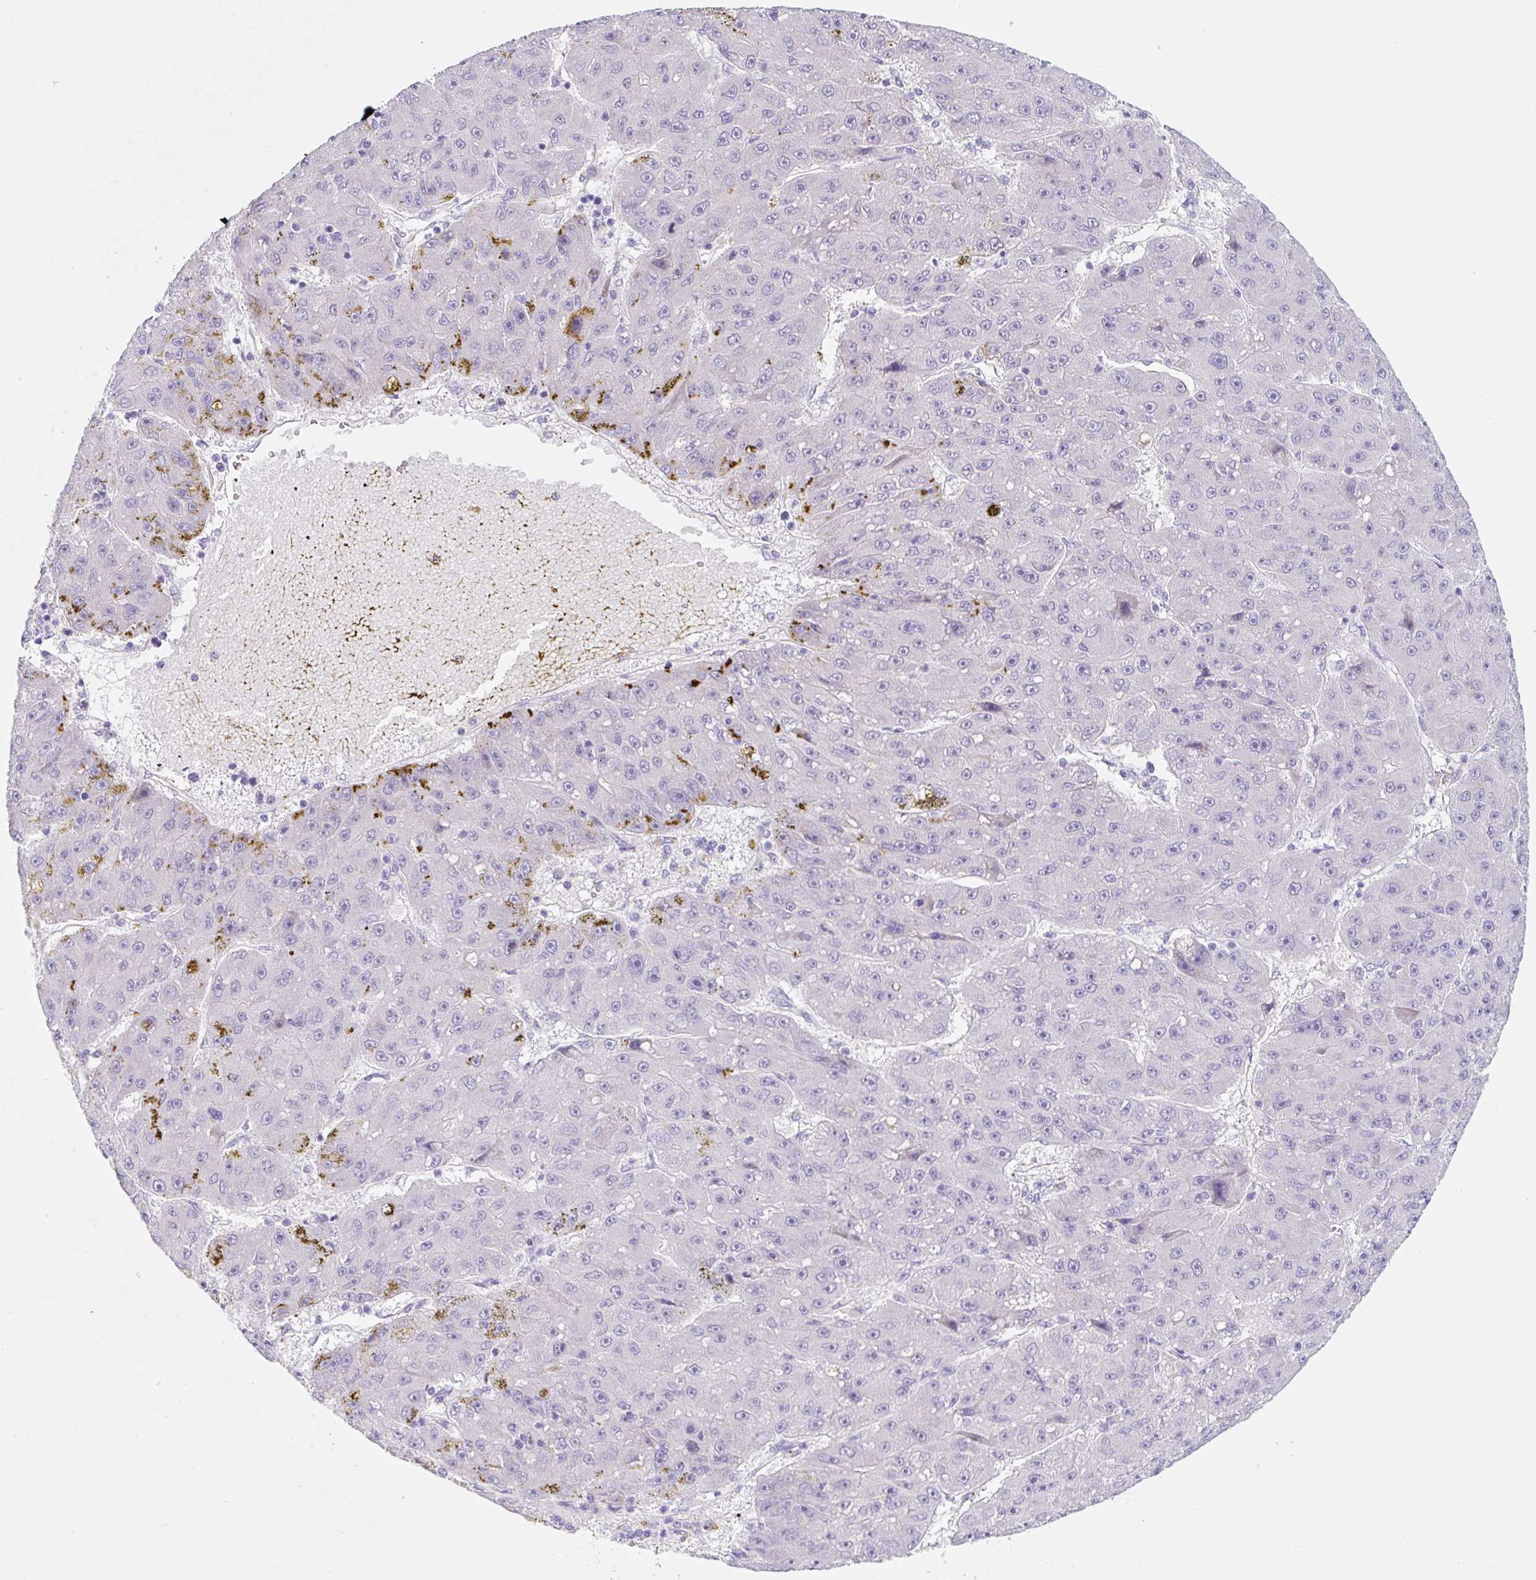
{"staining": {"intensity": "negative", "quantity": "none", "location": "none"}, "tissue": "liver cancer", "cell_type": "Tumor cells", "image_type": "cancer", "snomed": [{"axis": "morphology", "description": "Carcinoma, Hepatocellular, NOS"}, {"axis": "topography", "description": "Liver"}], "caption": "A micrograph of hepatocellular carcinoma (liver) stained for a protein exhibits no brown staining in tumor cells.", "gene": "KLK8", "patient": {"sex": "male", "age": 67}}